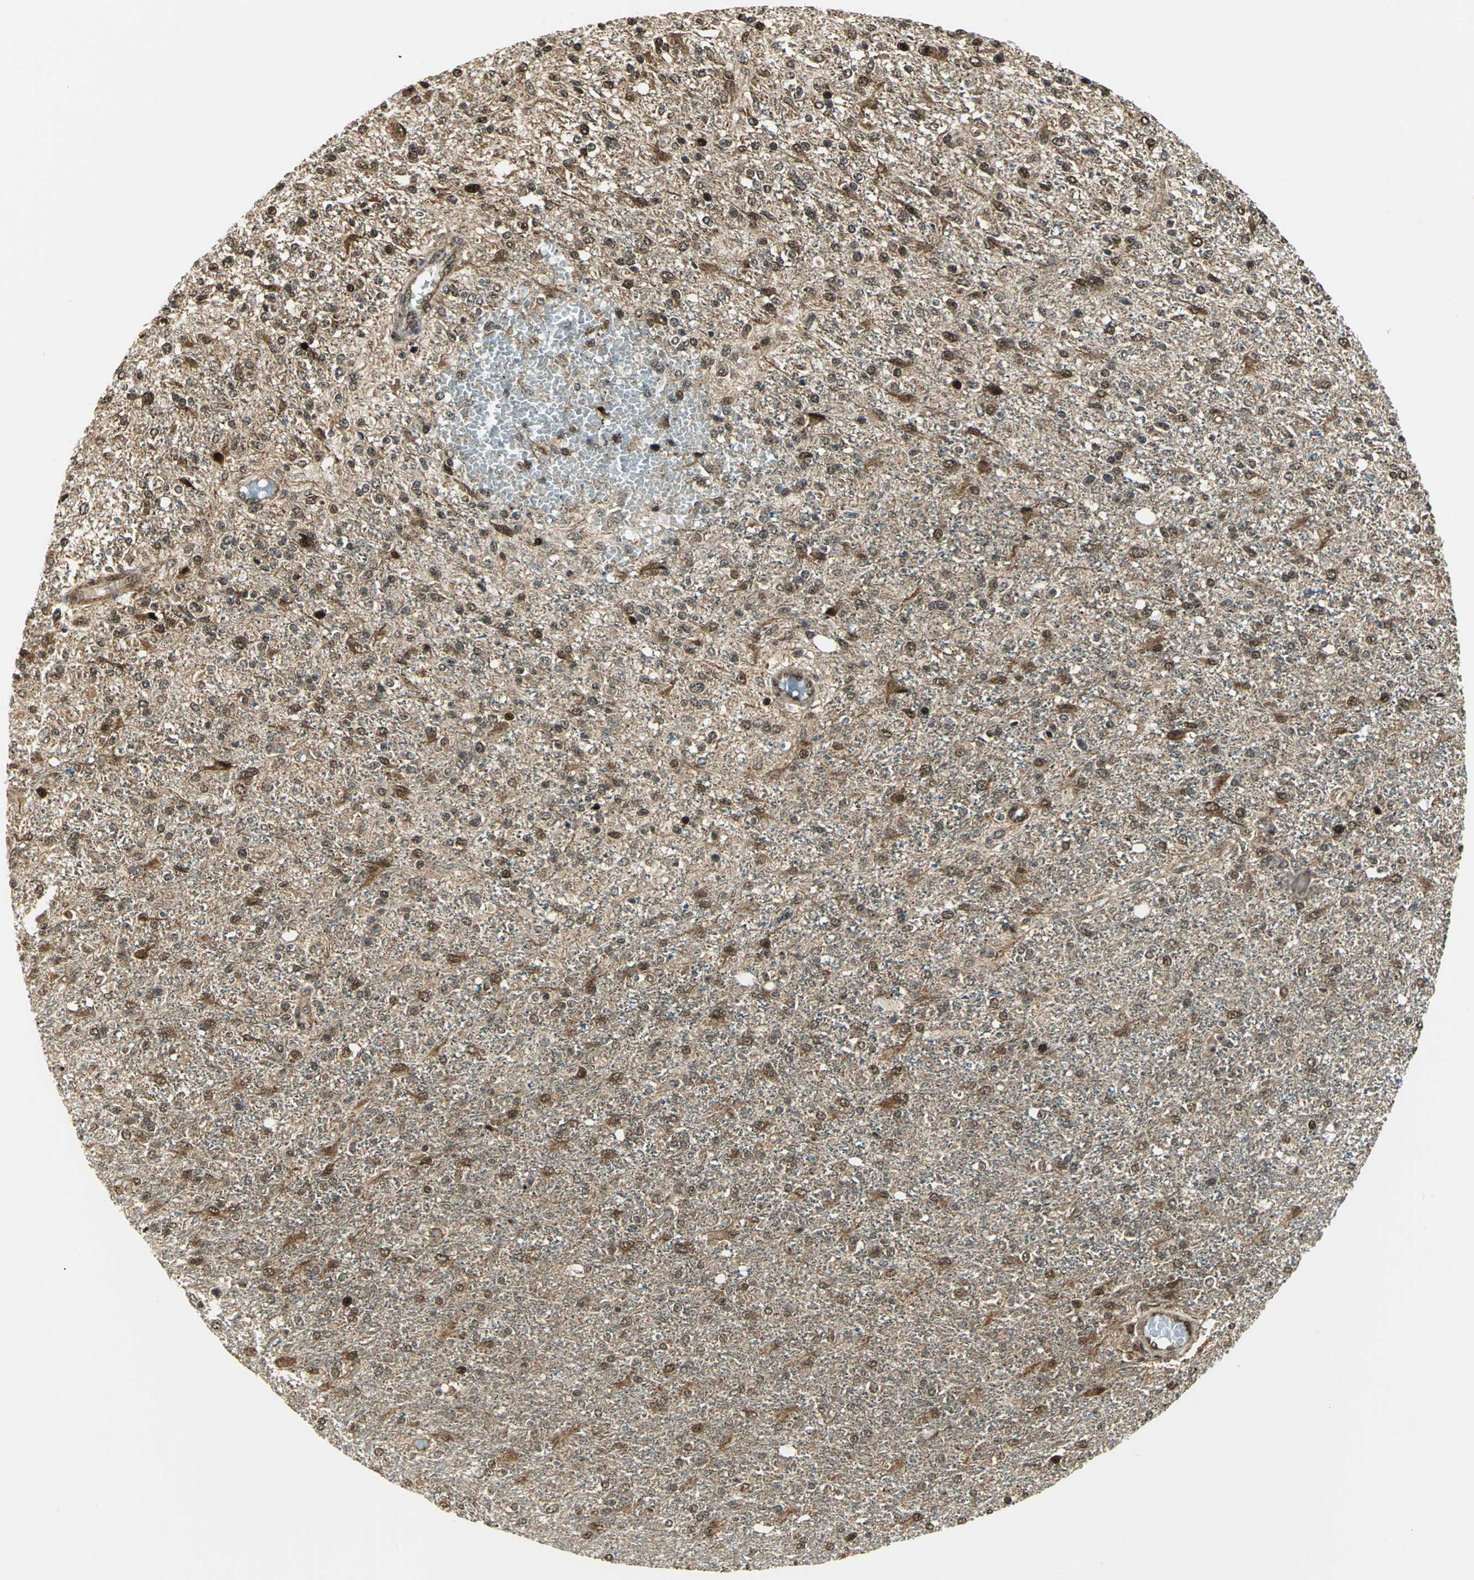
{"staining": {"intensity": "moderate", "quantity": ">75%", "location": "cytoplasmic/membranous,nuclear"}, "tissue": "glioma", "cell_type": "Tumor cells", "image_type": "cancer", "snomed": [{"axis": "morphology", "description": "Glioma, malignant, High grade"}, {"axis": "topography", "description": "Cerebral cortex"}], "caption": "Approximately >75% of tumor cells in glioma exhibit moderate cytoplasmic/membranous and nuclear protein positivity as visualized by brown immunohistochemical staining.", "gene": "COPS5", "patient": {"sex": "male", "age": 76}}